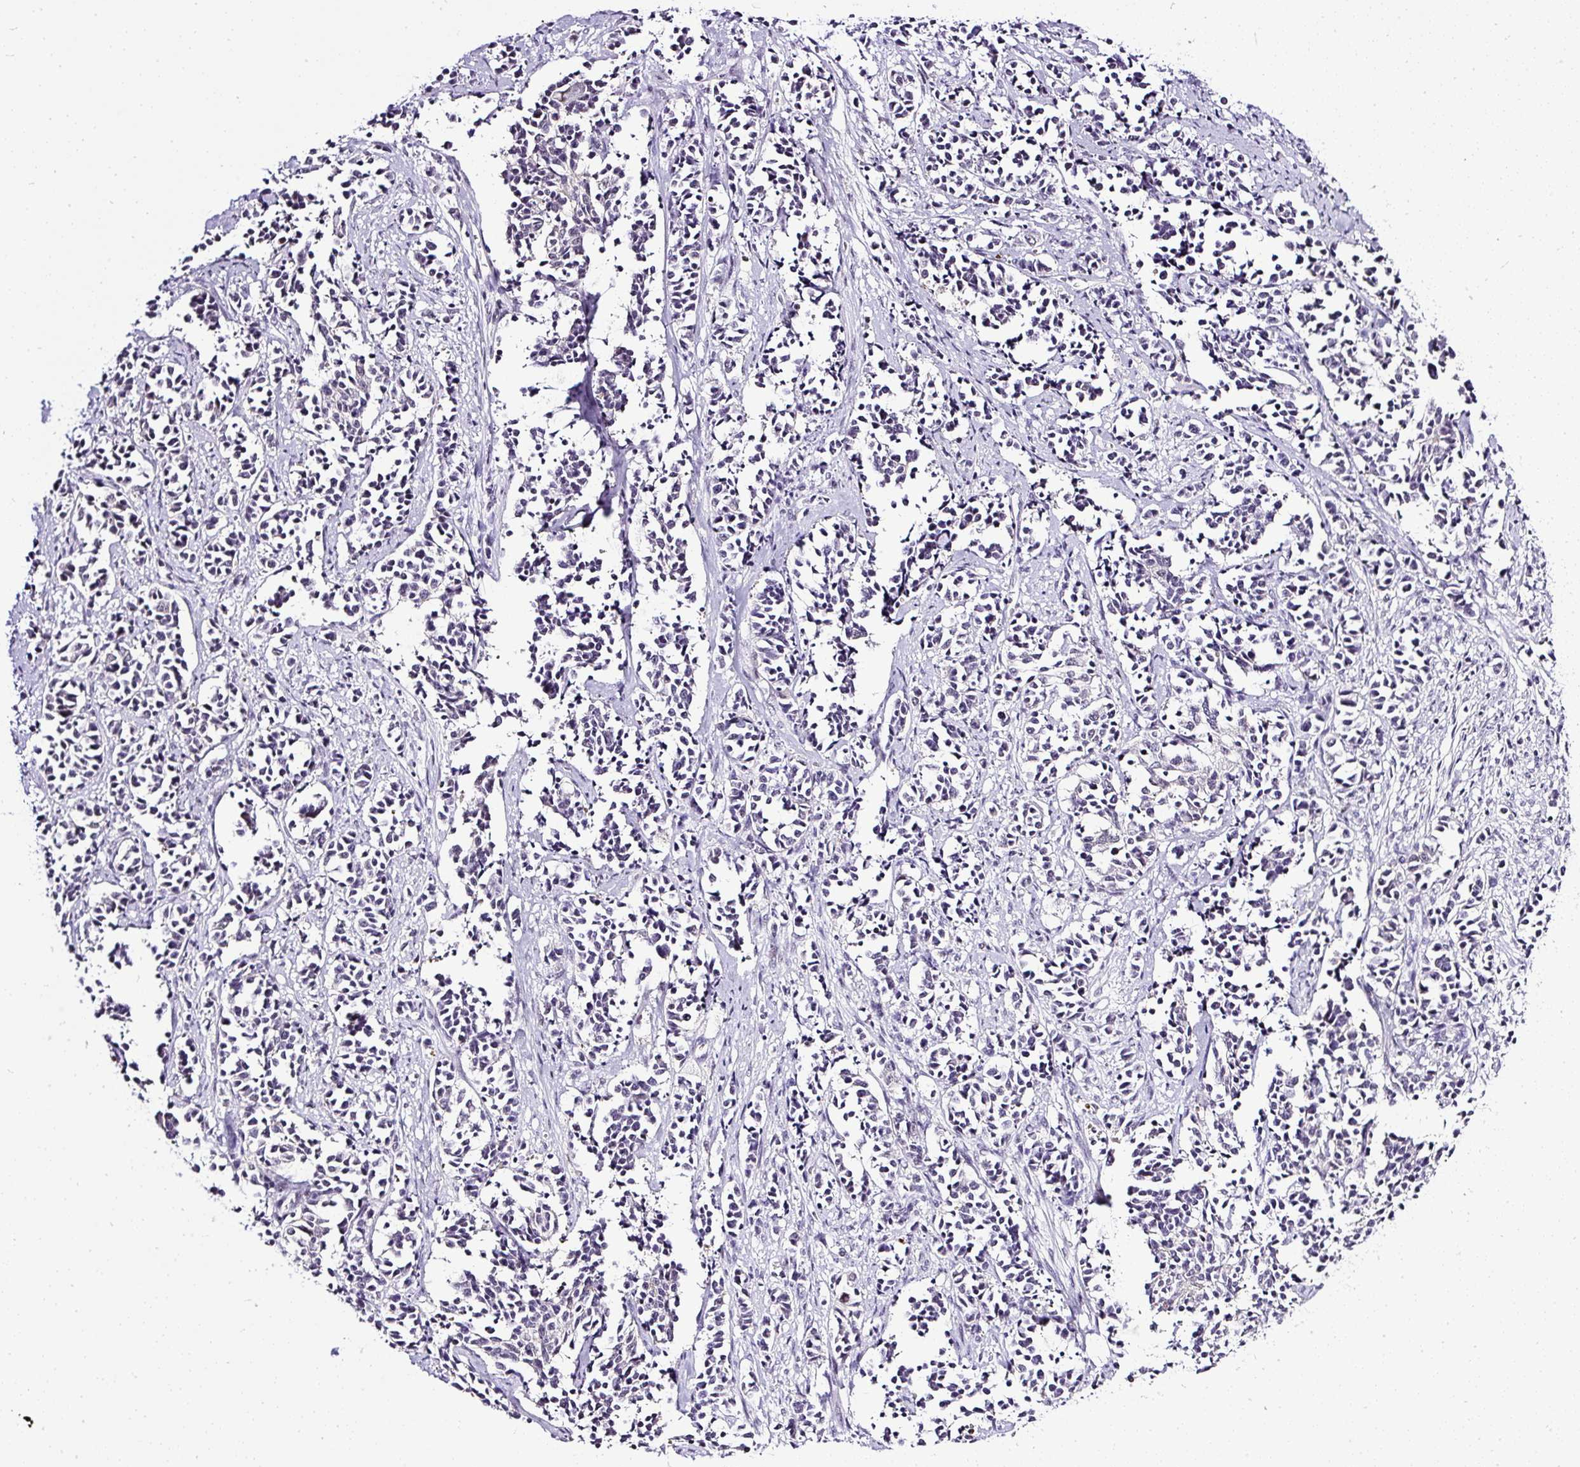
{"staining": {"intensity": "negative", "quantity": "none", "location": "none"}, "tissue": "cervical cancer", "cell_type": "Tumor cells", "image_type": "cancer", "snomed": [{"axis": "morphology", "description": "Normal tissue, NOS"}, {"axis": "morphology", "description": "Squamous cell carcinoma, NOS"}, {"axis": "topography", "description": "Cervix"}], "caption": "Squamous cell carcinoma (cervical) was stained to show a protein in brown. There is no significant expression in tumor cells. (DAB immunohistochemistry (IHC) with hematoxylin counter stain).", "gene": "WNT10B", "patient": {"sex": "female", "age": 35}}